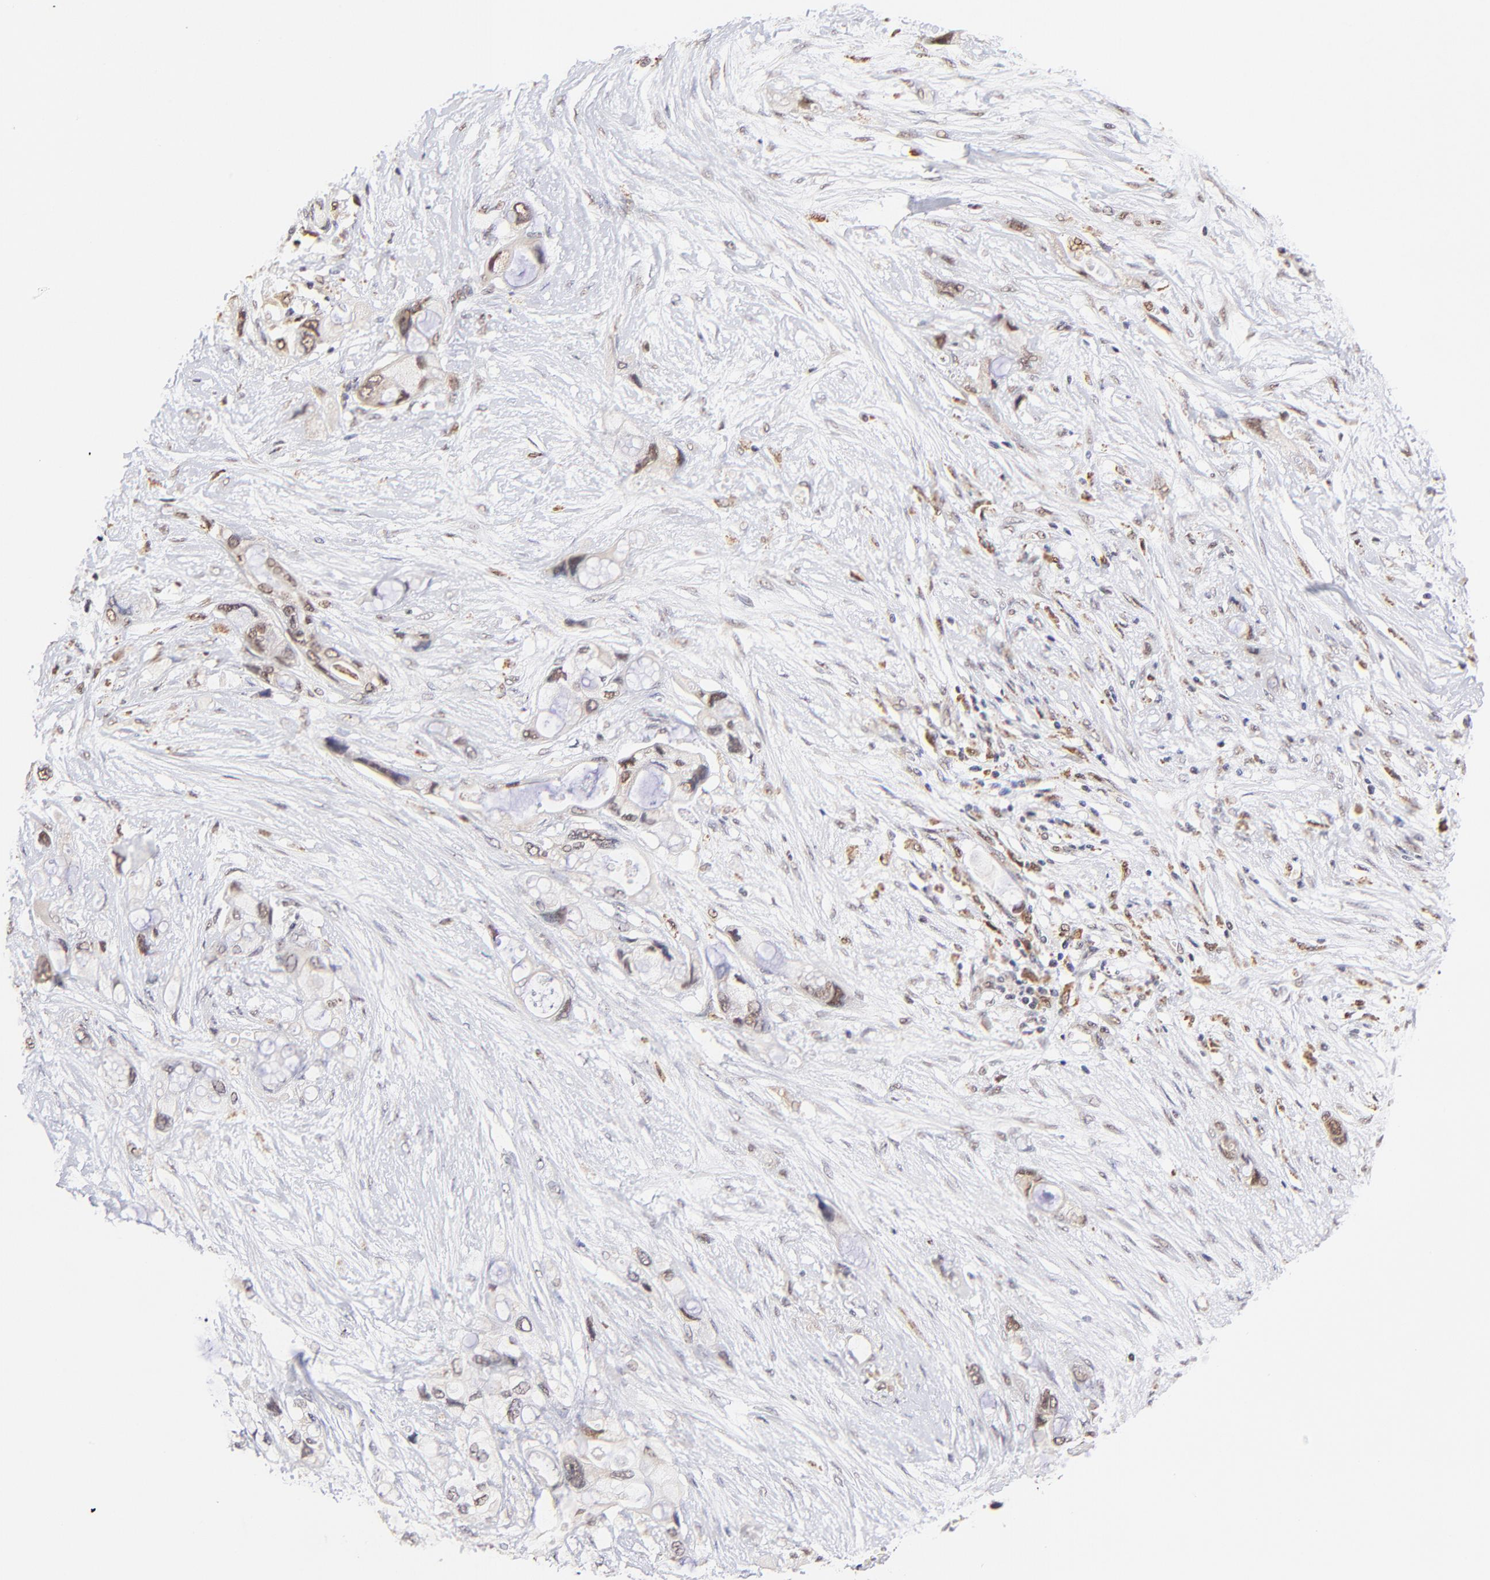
{"staining": {"intensity": "weak", "quantity": ">75%", "location": "nuclear"}, "tissue": "pancreatic cancer", "cell_type": "Tumor cells", "image_type": "cancer", "snomed": [{"axis": "morphology", "description": "Adenocarcinoma, NOS"}, {"axis": "topography", "description": "Pancreas"}], "caption": "Pancreatic cancer (adenocarcinoma) stained with immunohistochemistry displays weak nuclear expression in about >75% of tumor cells. (DAB IHC, brown staining for protein, blue staining for nuclei).", "gene": "ZNF670", "patient": {"sex": "female", "age": 59}}